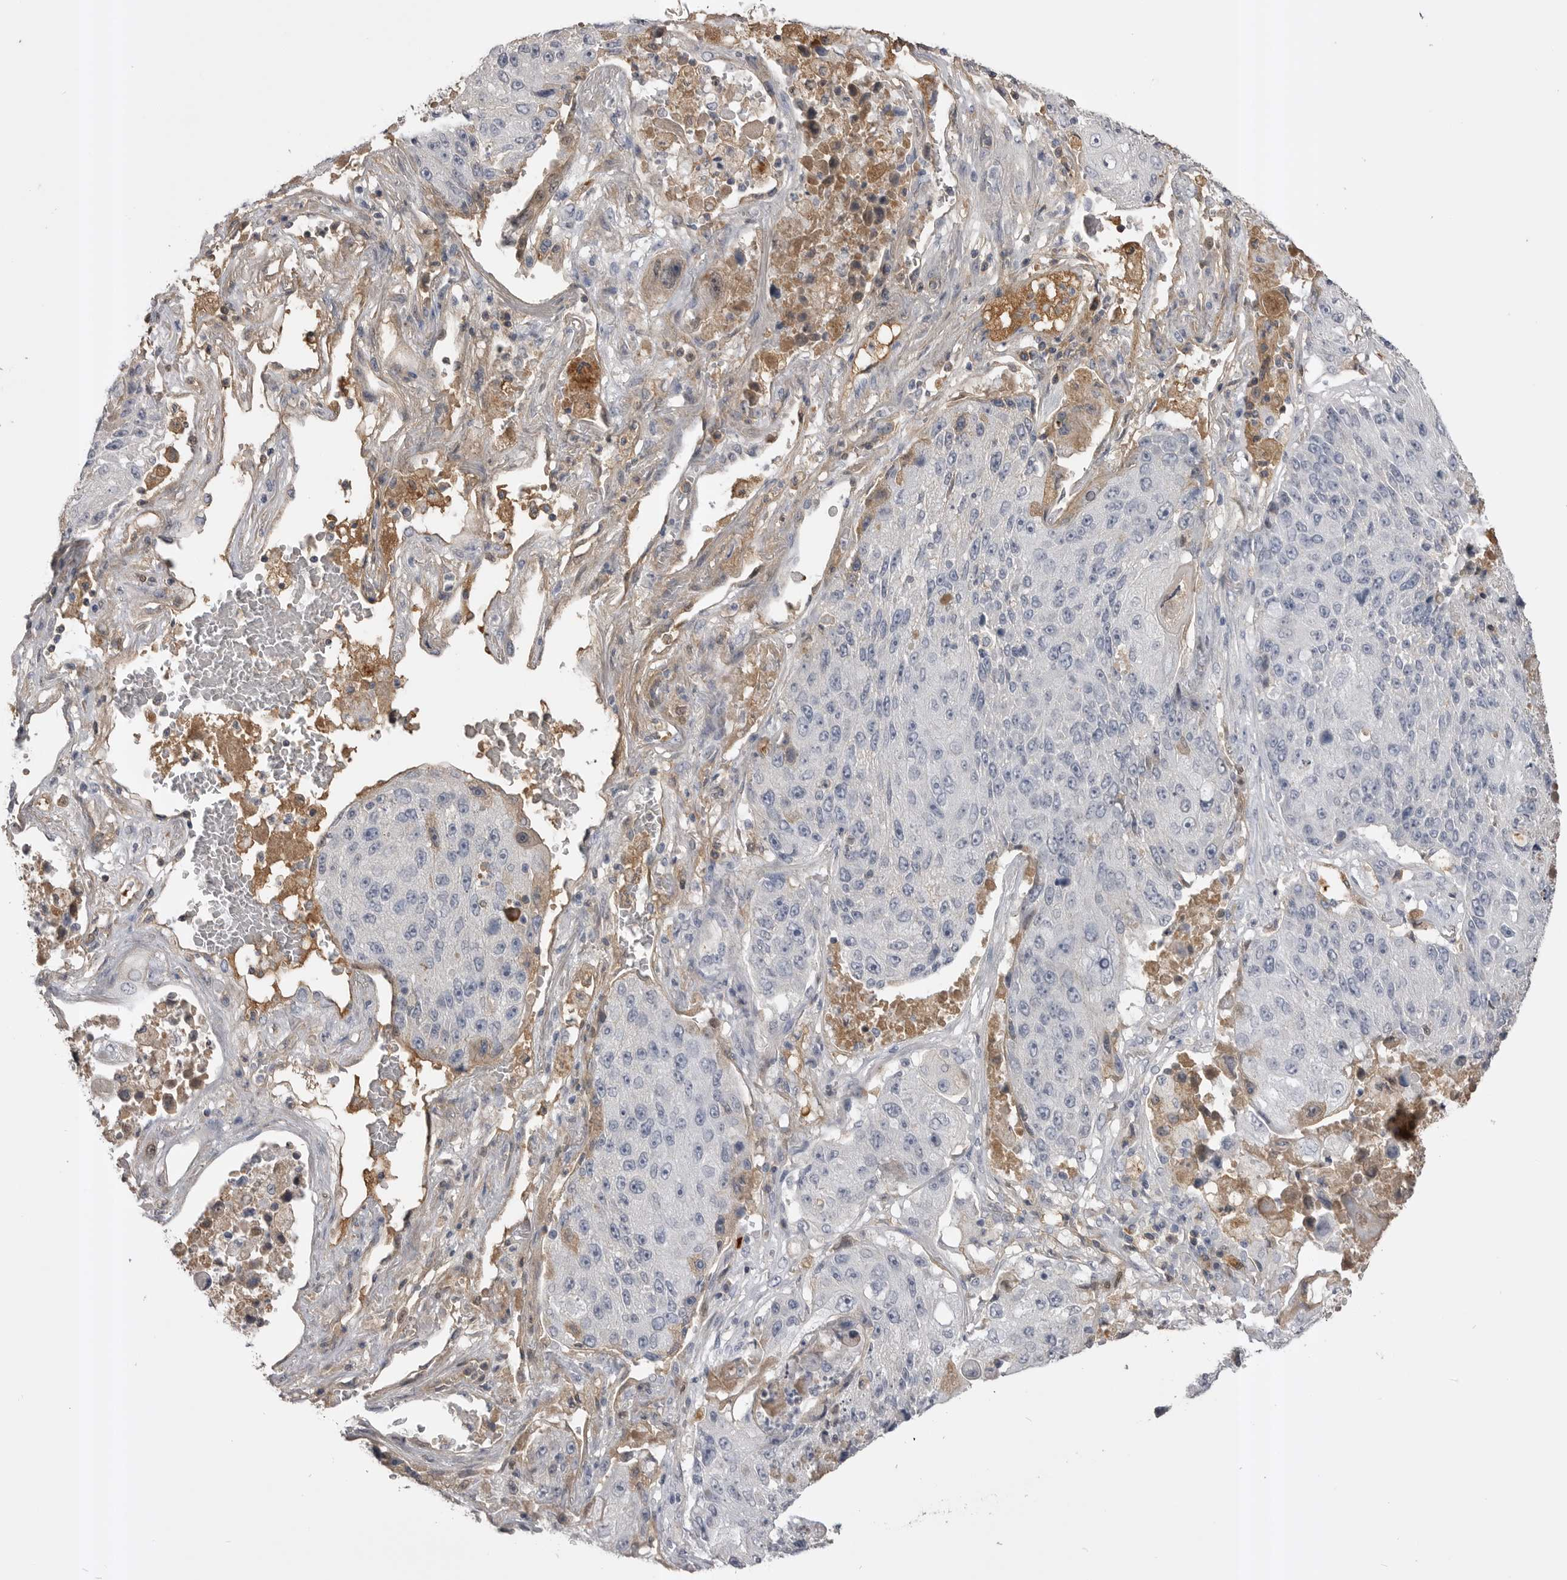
{"staining": {"intensity": "negative", "quantity": "none", "location": "none"}, "tissue": "lung cancer", "cell_type": "Tumor cells", "image_type": "cancer", "snomed": [{"axis": "morphology", "description": "Squamous cell carcinoma, NOS"}, {"axis": "topography", "description": "Lung"}], "caption": "Immunohistochemistry of lung squamous cell carcinoma shows no expression in tumor cells.", "gene": "AHSG", "patient": {"sex": "male", "age": 61}}